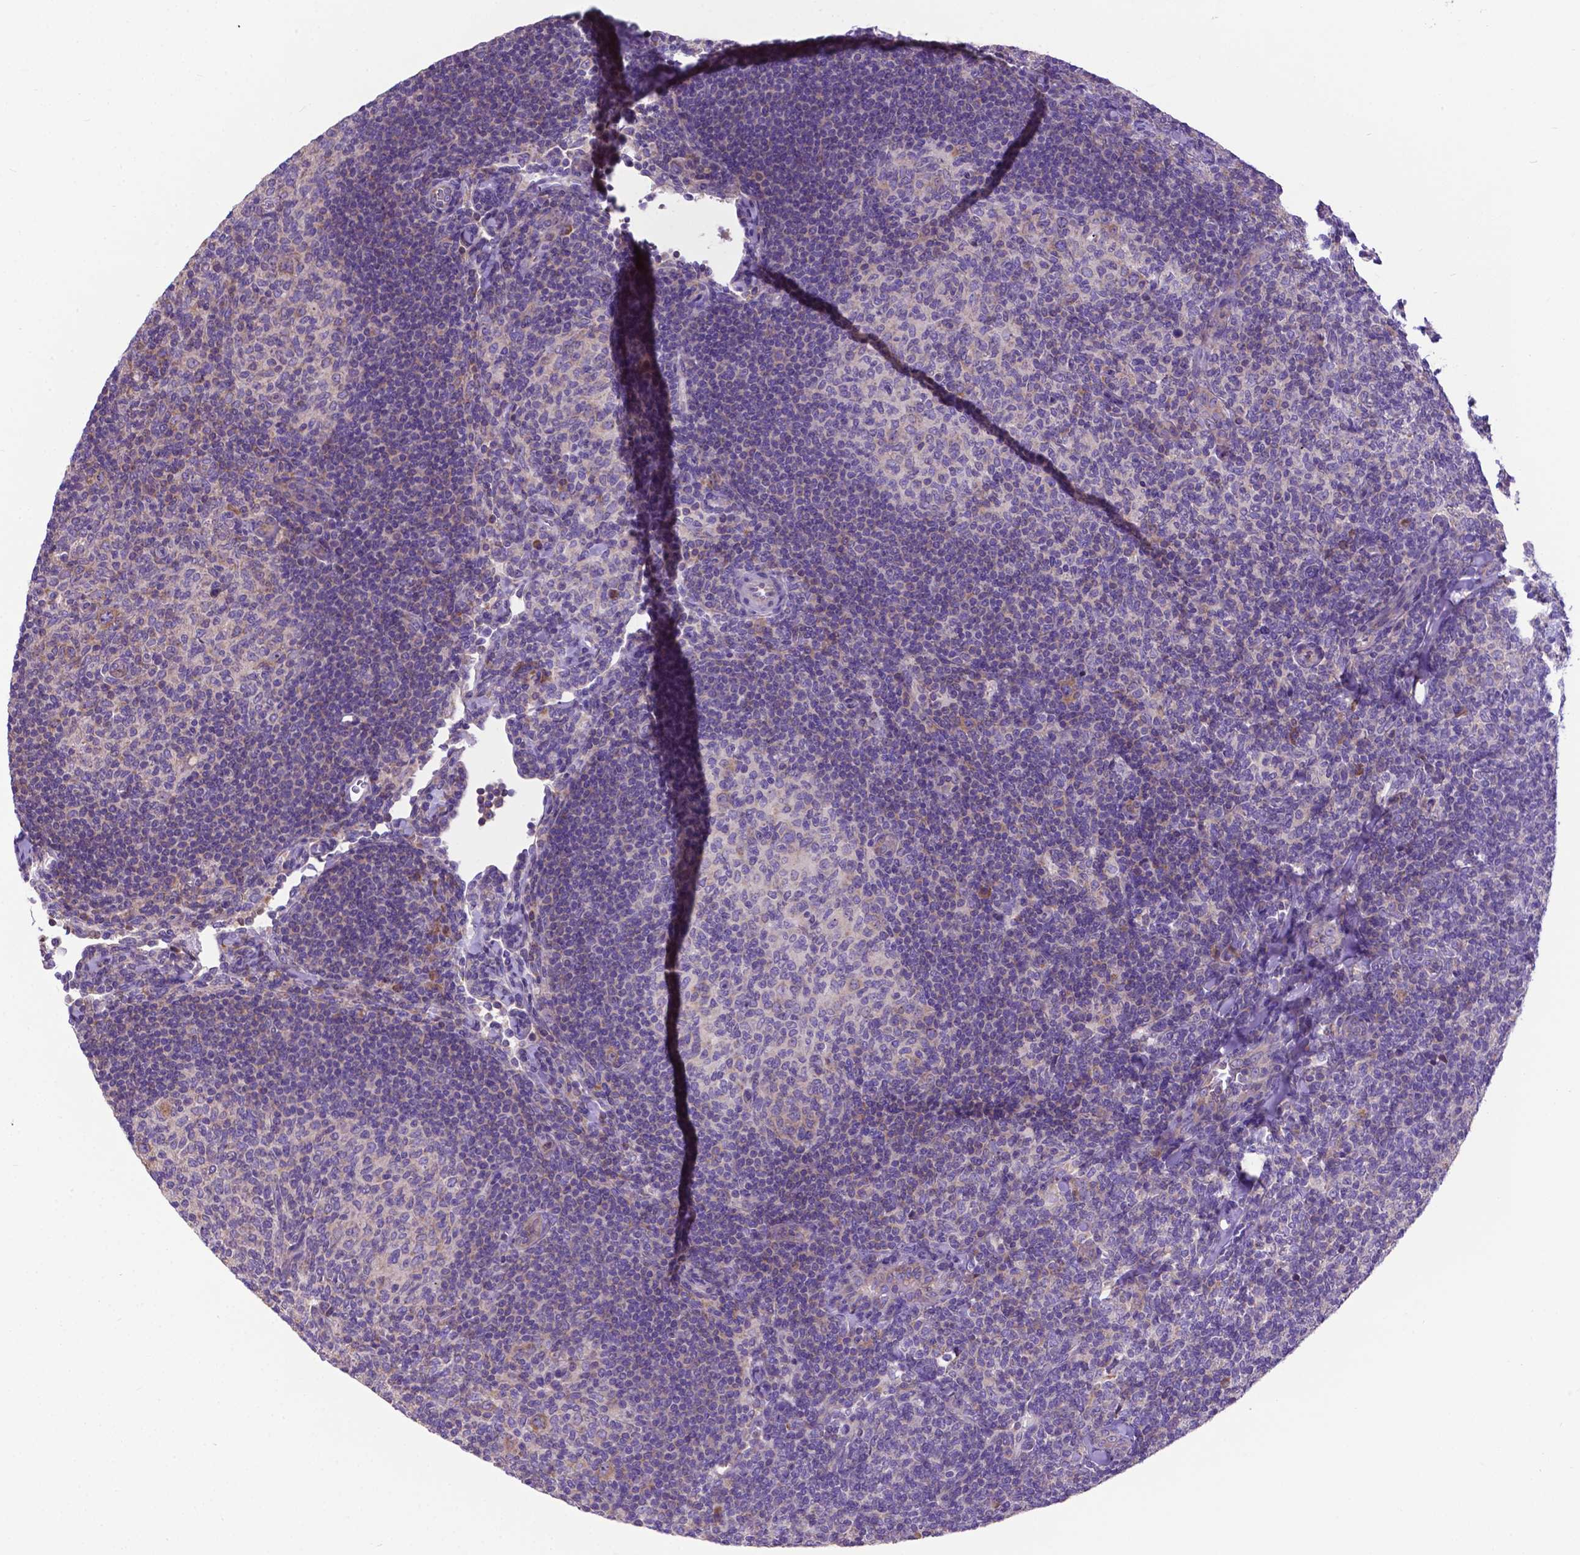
{"staining": {"intensity": "negative", "quantity": "none", "location": "none"}, "tissue": "lymphoma", "cell_type": "Tumor cells", "image_type": "cancer", "snomed": [{"axis": "morphology", "description": "Malignant lymphoma, non-Hodgkin's type, Low grade"}, {"axis": "topography", "description": "Lymph node"}], "caption": "Immunohistochemistry photomicrograph of human lymphoma stained for a protein (brown), which demonstrates no staining in tumor cells.", "gene": "RPL6", "patient": {"sex": "female", "age": 56}}